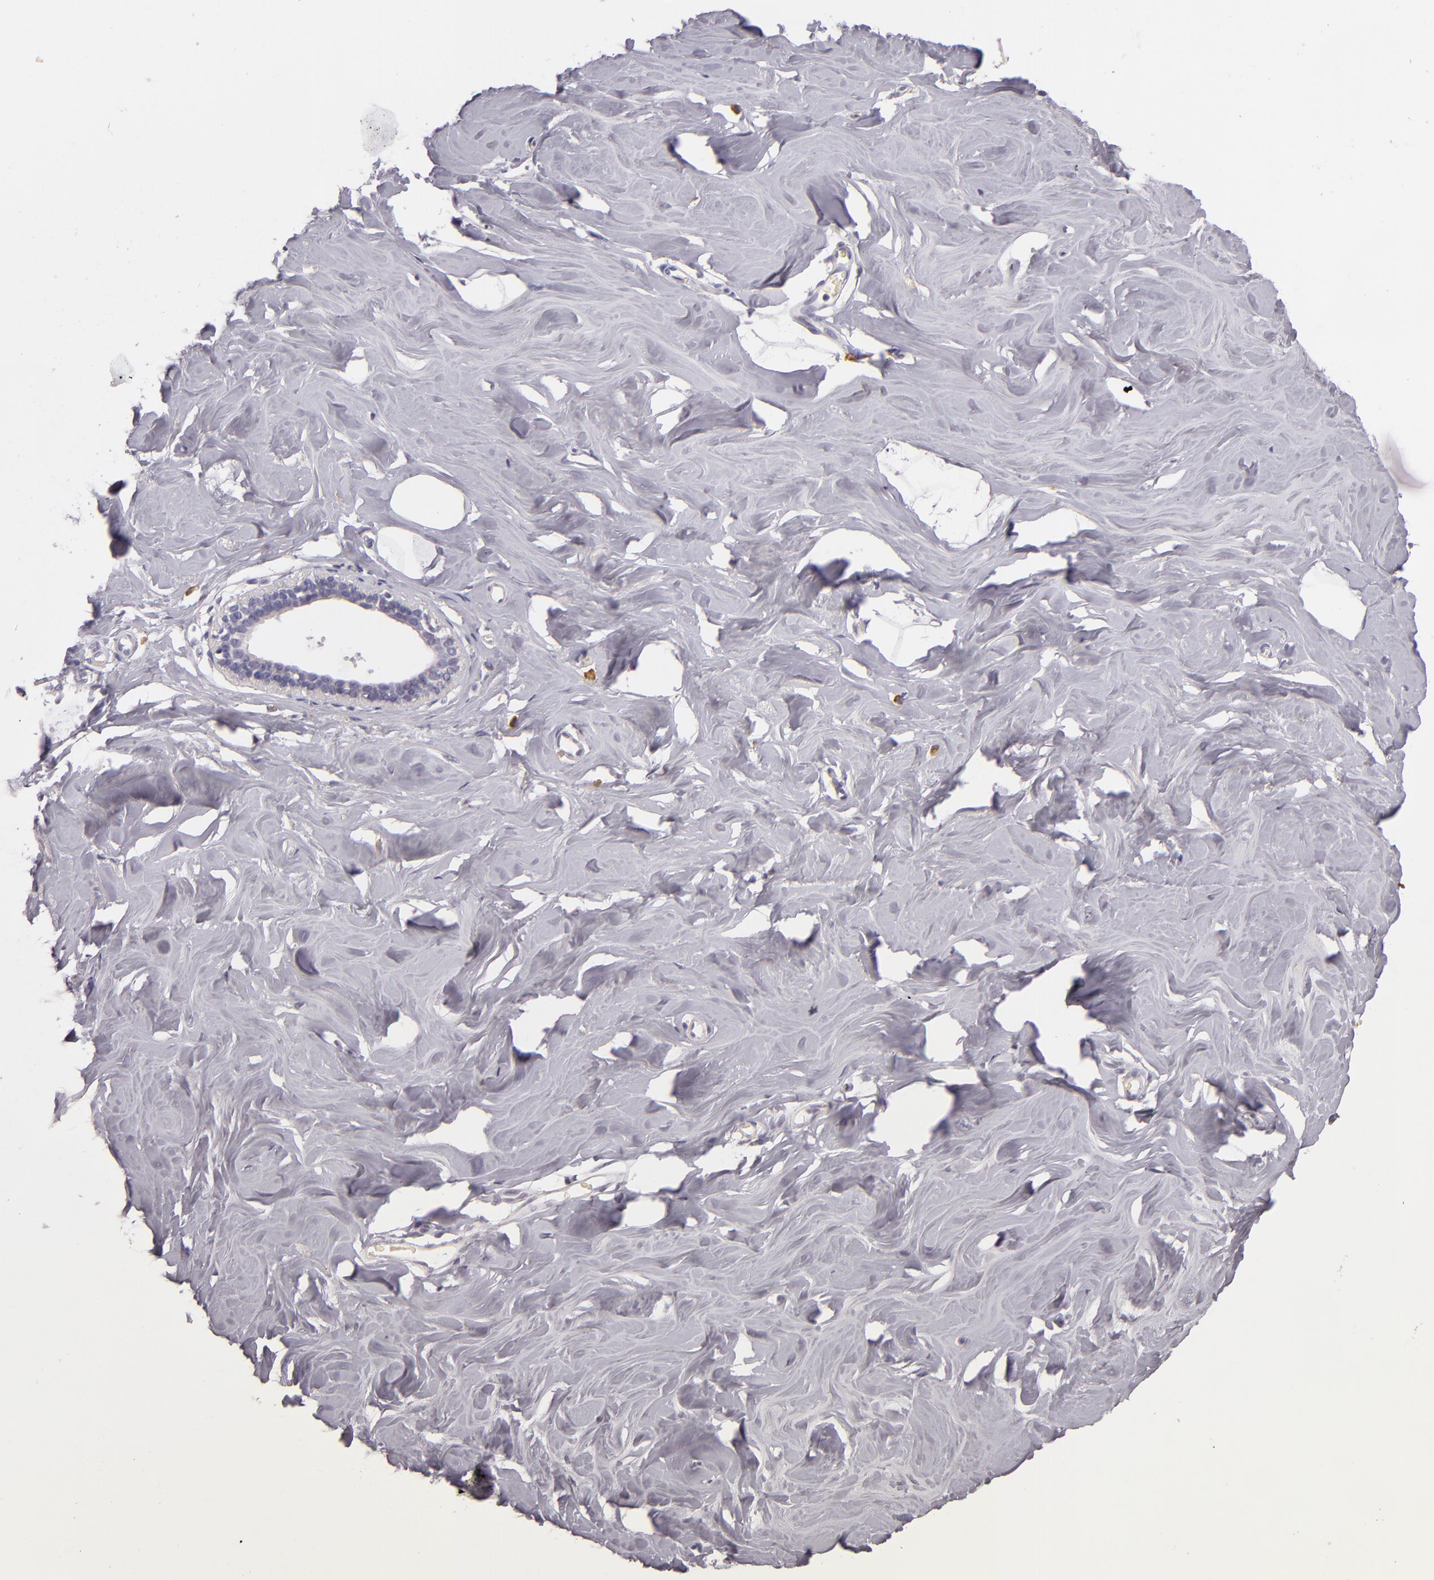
{"staining": {"intensity": "negative", "quantity": "none", "location": "none"}, "tissue": "breast", "cell_type": "Adipocytes", "image_type": "normal", "snomed": [{"axis": "morphology", "description": "Normal tissue, NOS"}, {"axis": "topography", "description": "Breast"}], "caption": "Protein analysis of normal breast shows no significant positivity in adipocytes.", "gene": "TLR8", "patient": {"sex": "female", "age": 54}}